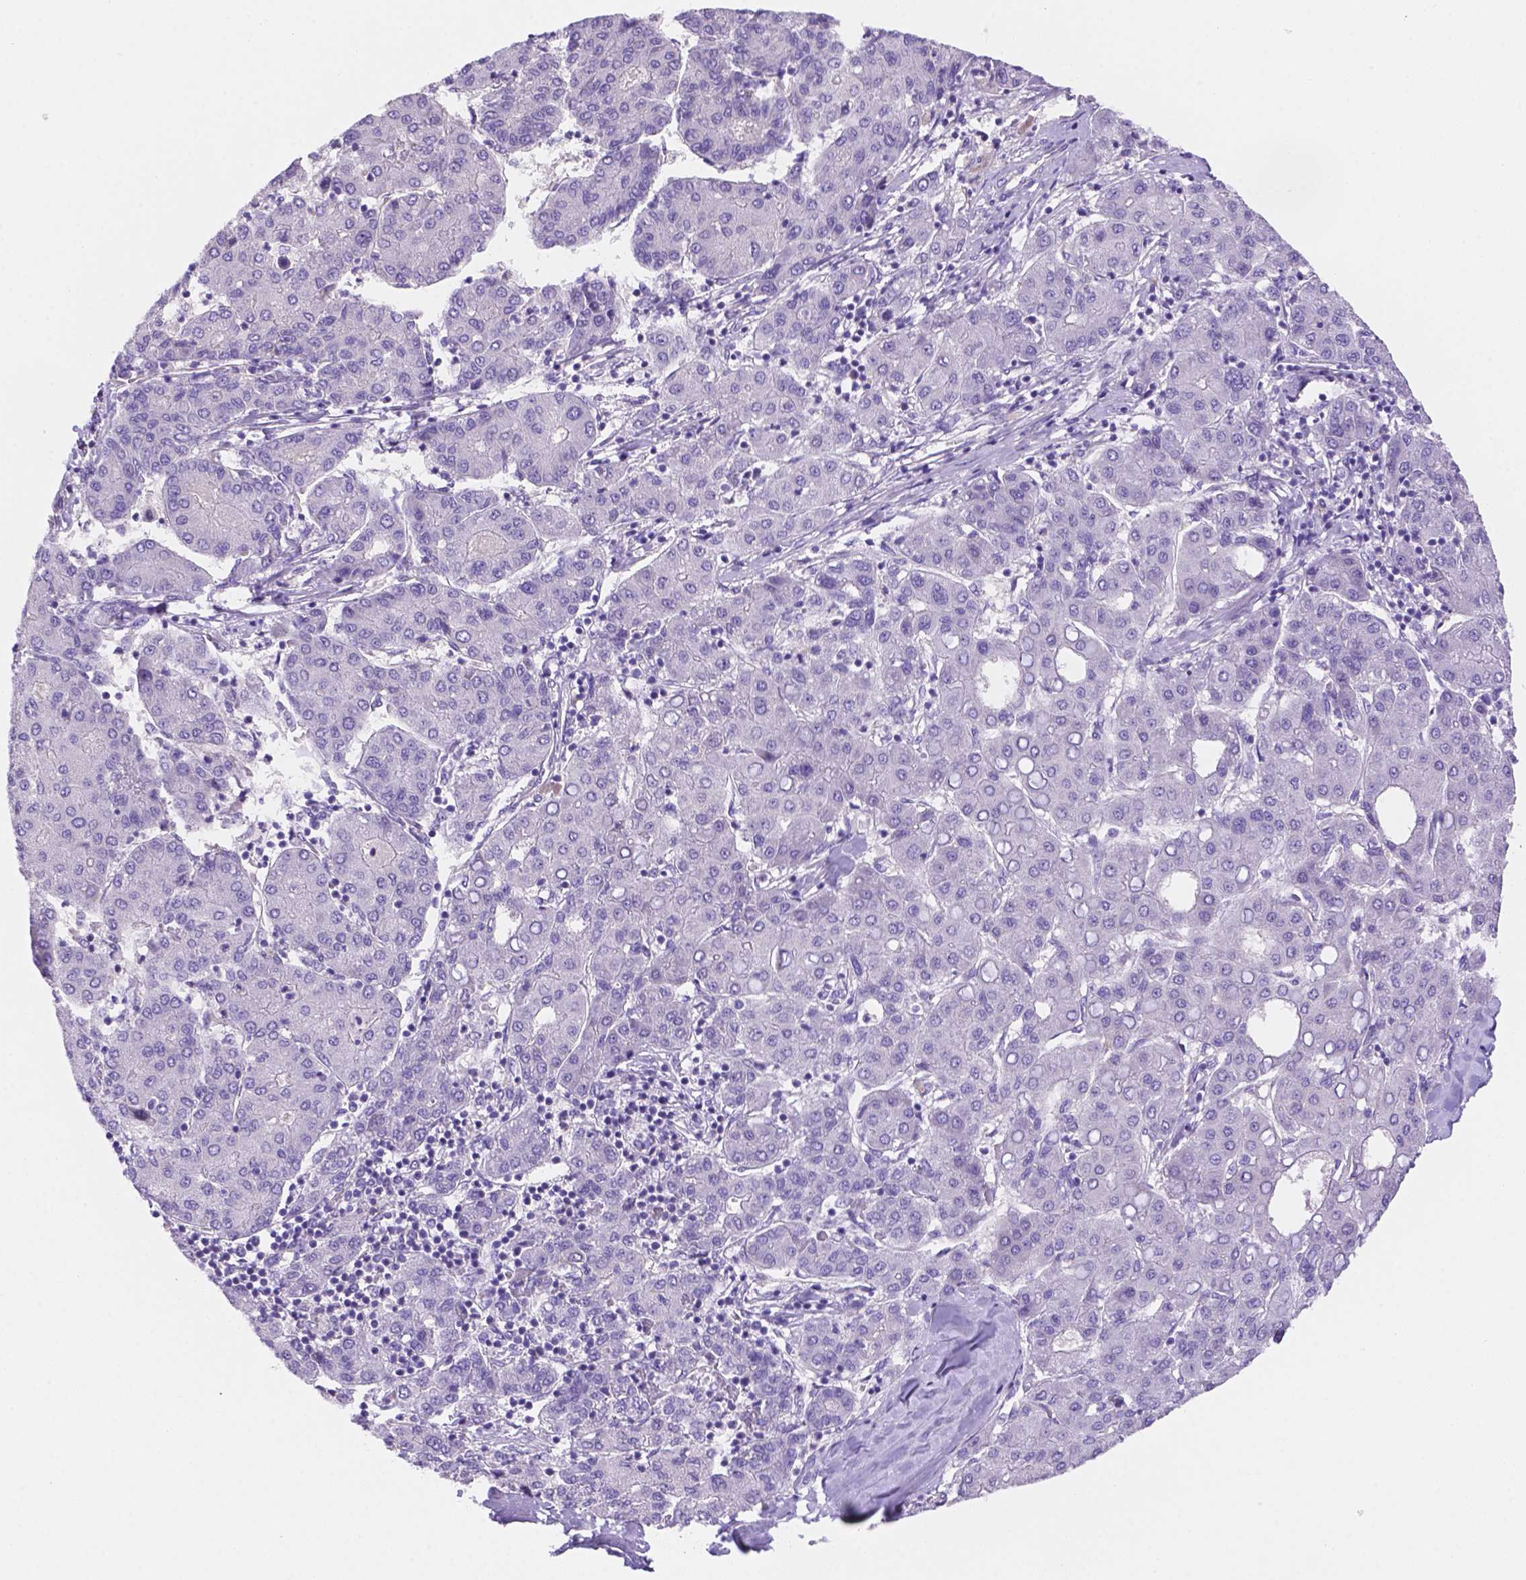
{"staining": {"intensity": "negative", "quantity": "none", "location": "none"}, "tissue": "liver cancer", "cell_type": "Tumor cells", "image_type": "cancer", "snomed": [{"axis": "morphology", "description": "Carcinoma, Hepatocellular, NOS"}, {"axis": "topography", "description": "Liver"}], "caption": "An immunohistochemistry (IHC) histopathology image of liver hepatocellular carcinoma is shown. There is no staining in tumor cells of liver hepatocellular carcinoma. (DAB (3,3'-diaminobenzidine) IHC visualized using brightfield microscopy, high magnification).", "gene": "NXPE2", "patient": {"sex": "male", "age": 65}}